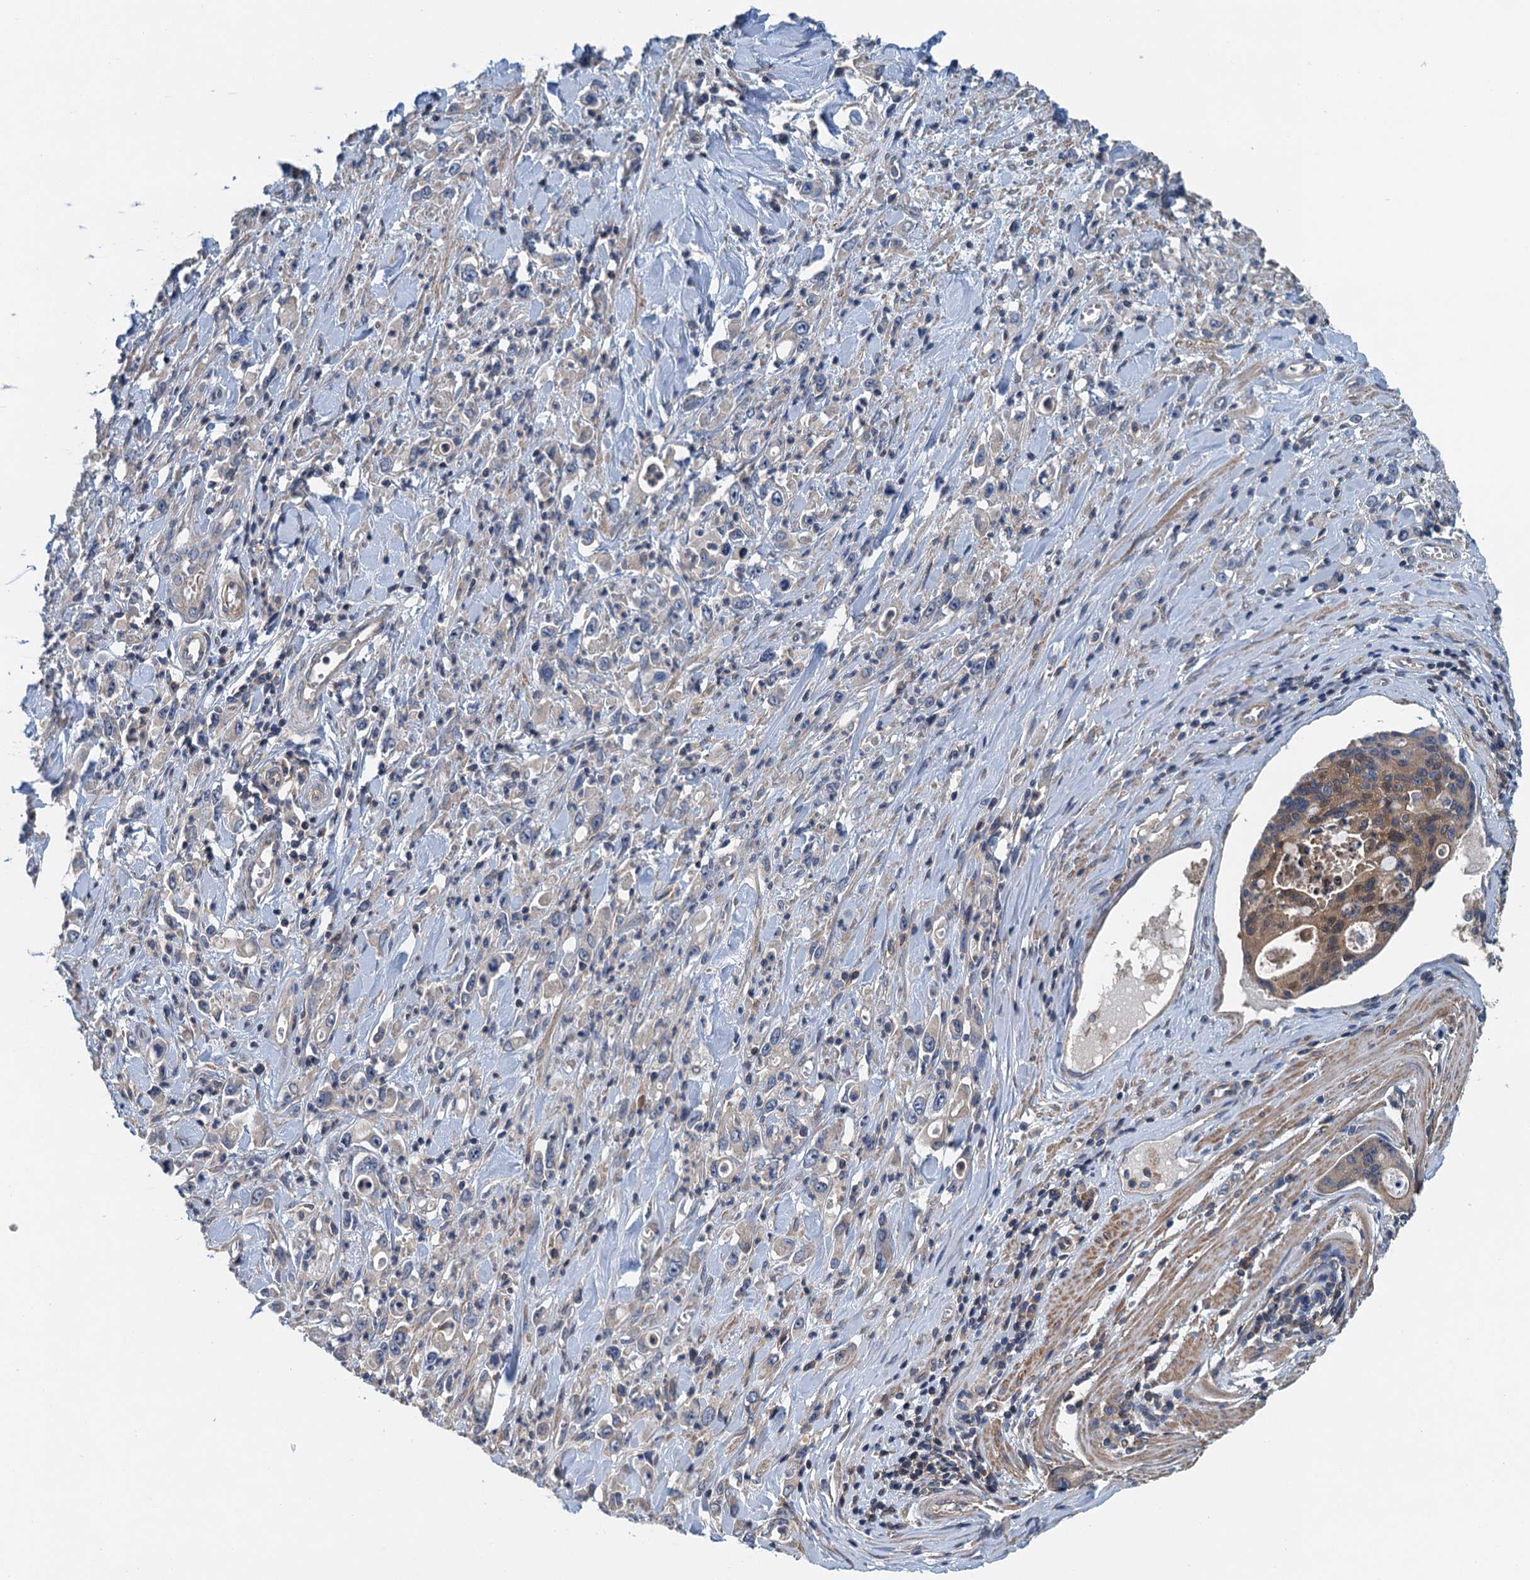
{"staining": {"intensity": "weak", "quantity": "<25%", "location": "cytoplasmic/membranous"}, "tissue": "stomach cancer", "cell_type": "Tumor cells", "image_type": "cancer", "snomed": [{"axis": "morphology", "description": "Adenocarcinoma, NOS"}, {"axis": "topography", "description": "Stomach, lower"}], "caption": "Photomicrograph shows no protein positivity in tumor cells of stomach adenocarcinoma tissue.", "gene": "PPP1R14D", "patient": {"sex": "female", "age": 43}}